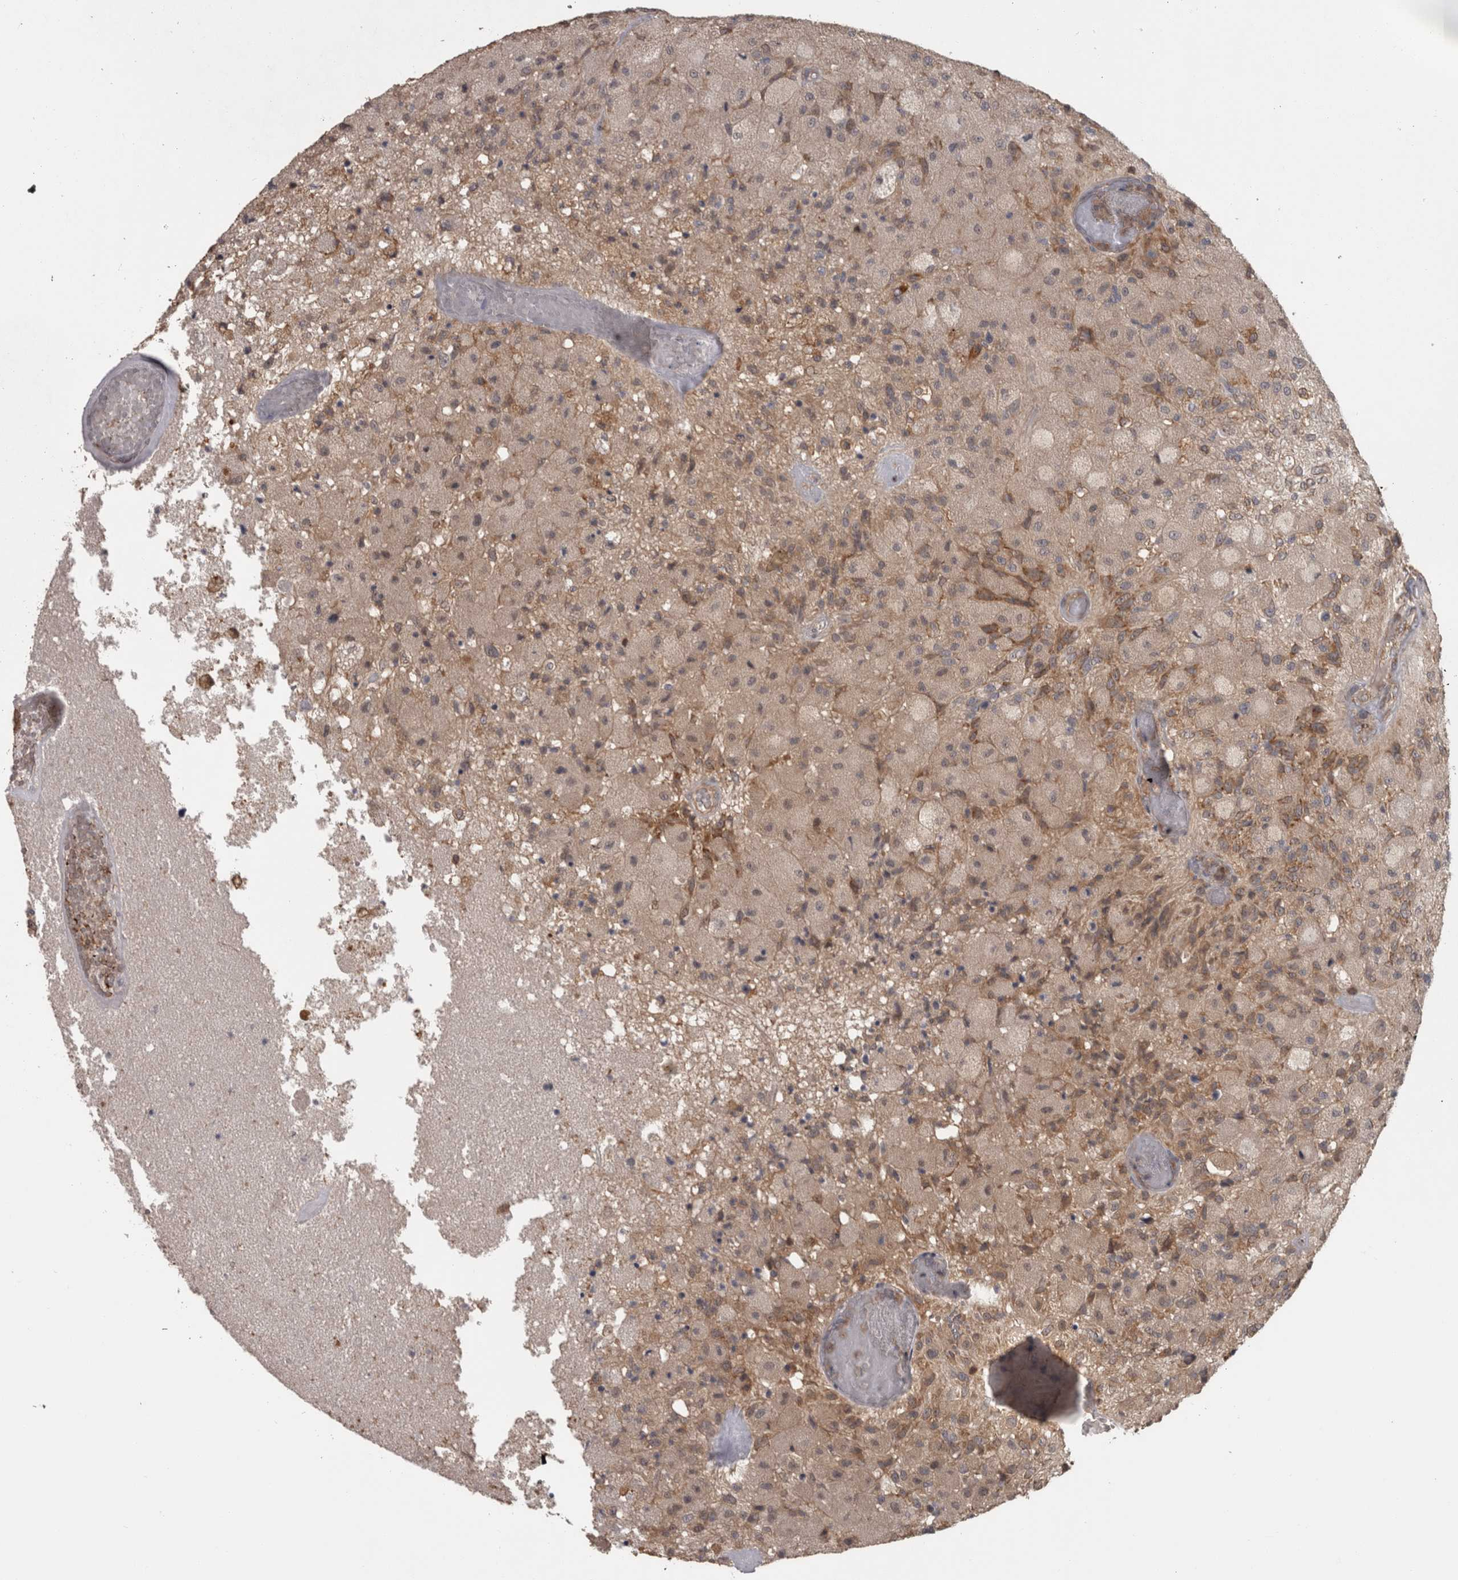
{"staining": {"intensity": "moderate", "quantity": "25%-75%", "location": "cytoplasmic/membranous"}, "tissue": "glioma", "cell_type": "Tumor cells", "image_type": "cancer", "snomed": [{"axis": "morphology", "description": "Normal tissue, NOS"}, {"axis": "morphology", "description": "Glioma, malignant, High grade"}, {"axis": "topography", "description": "Cerebral cortex"}], "caption": "High-magnification brightfield microscopy of high-grade glioma (malignant) stained with DAB (brown) and counterstained with hematoxylin (blue). tumor cells exhibit moderate cytoplasmic/membranous staining is appreciated in approximately25%-75% of cells.", "gene": "MICU3", "patient": {"sex": "male", "age": 77}}